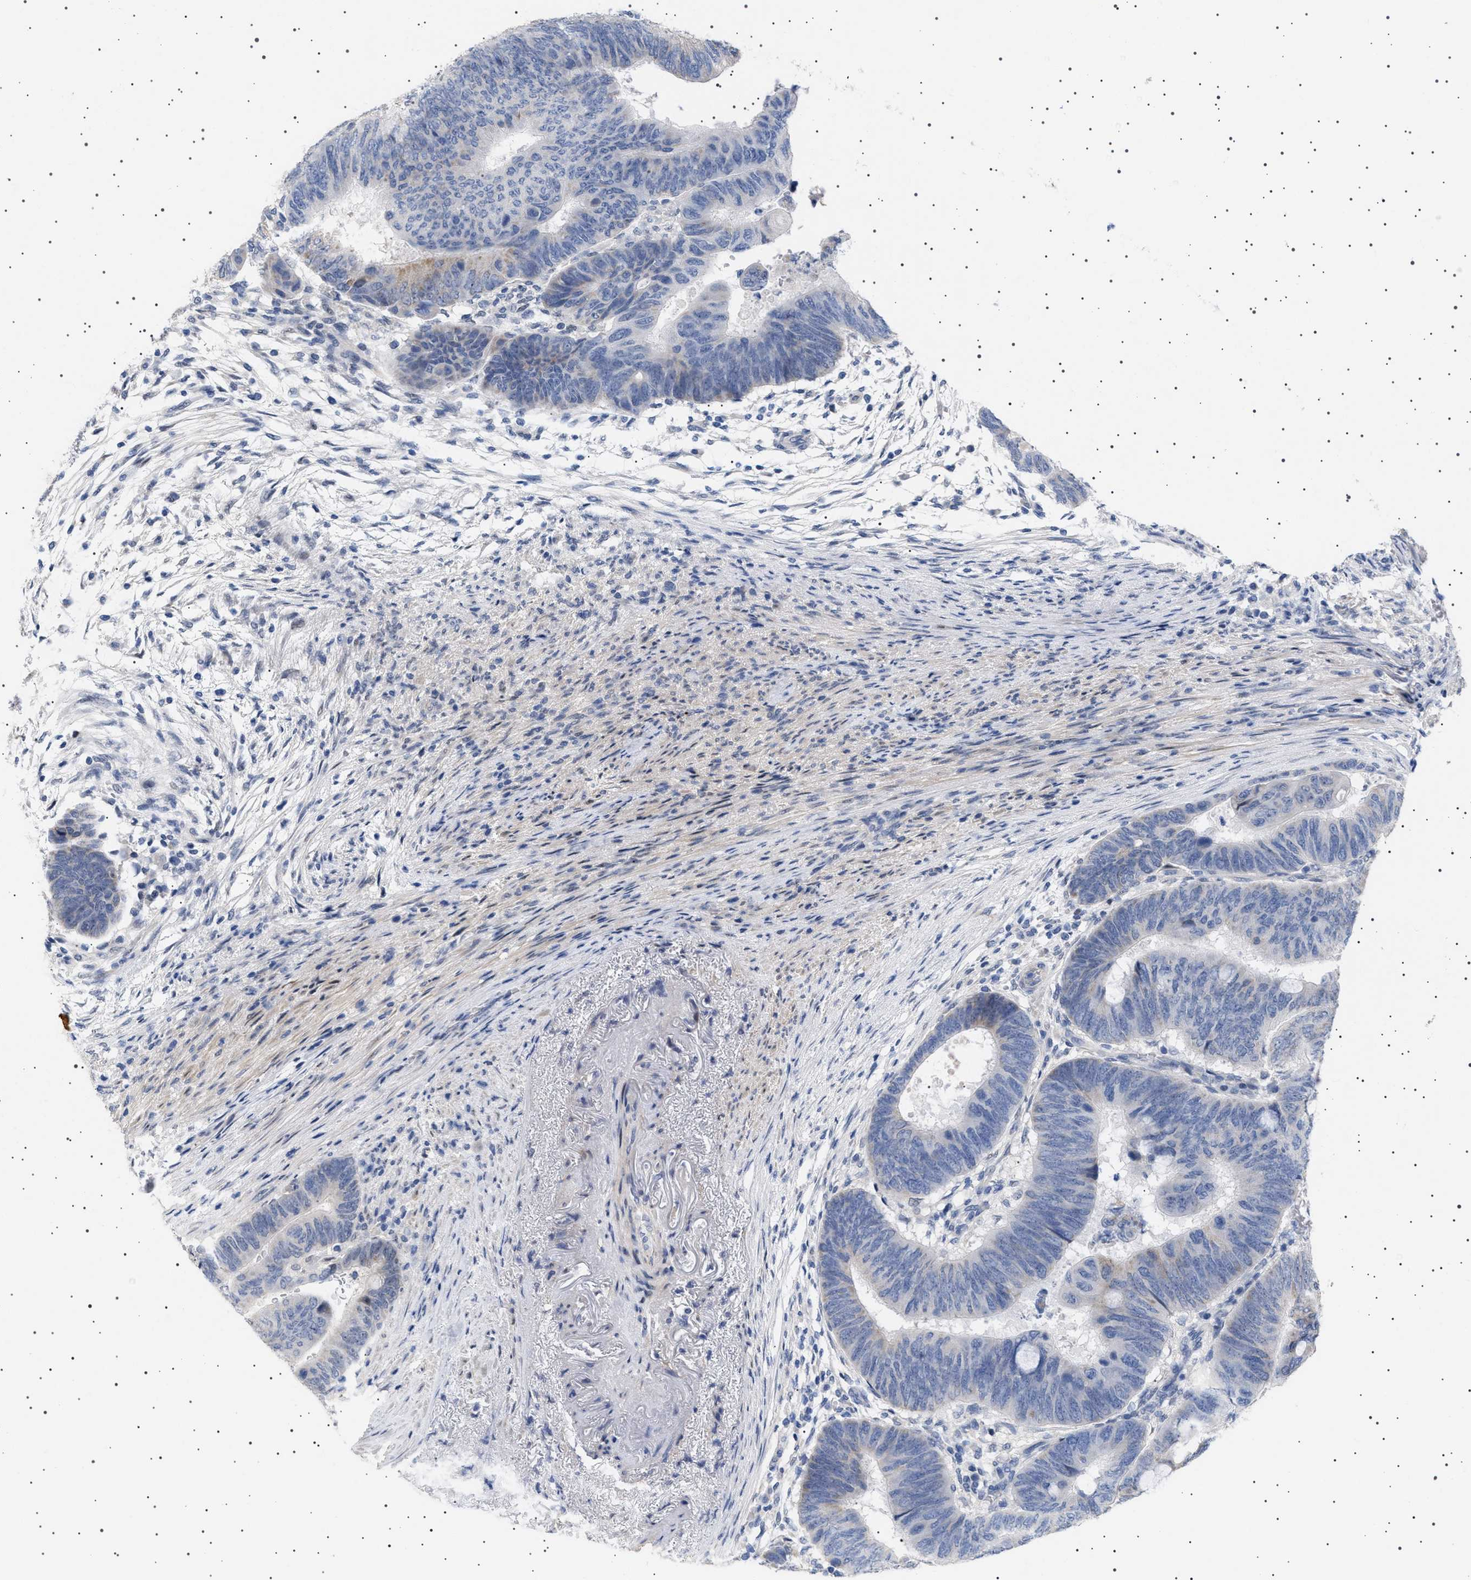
{"staining": {"intensity": "negative", "quantity": "none", "location": "none"}, "tissue": "colorectal cancer", "cell_type": "Tumor cells", "image_type": "cancer", "snomed": [{"axis": "morphology", "description": "Normal tissue, NOS"}, {"axis": "morphology", "description": "Adenocarcinoma, NOS"}, {"axis": "topography", "description": "Rectum"}, {"axis": "topography", "description": "Peripheral nerve tissue"}], "caption": "Immunohistochemical staining of colorectal cancer displays no significant positivity in tumor cells.", "gene": "HTR1A", "patient": {"sex": "male", "age": 92}}